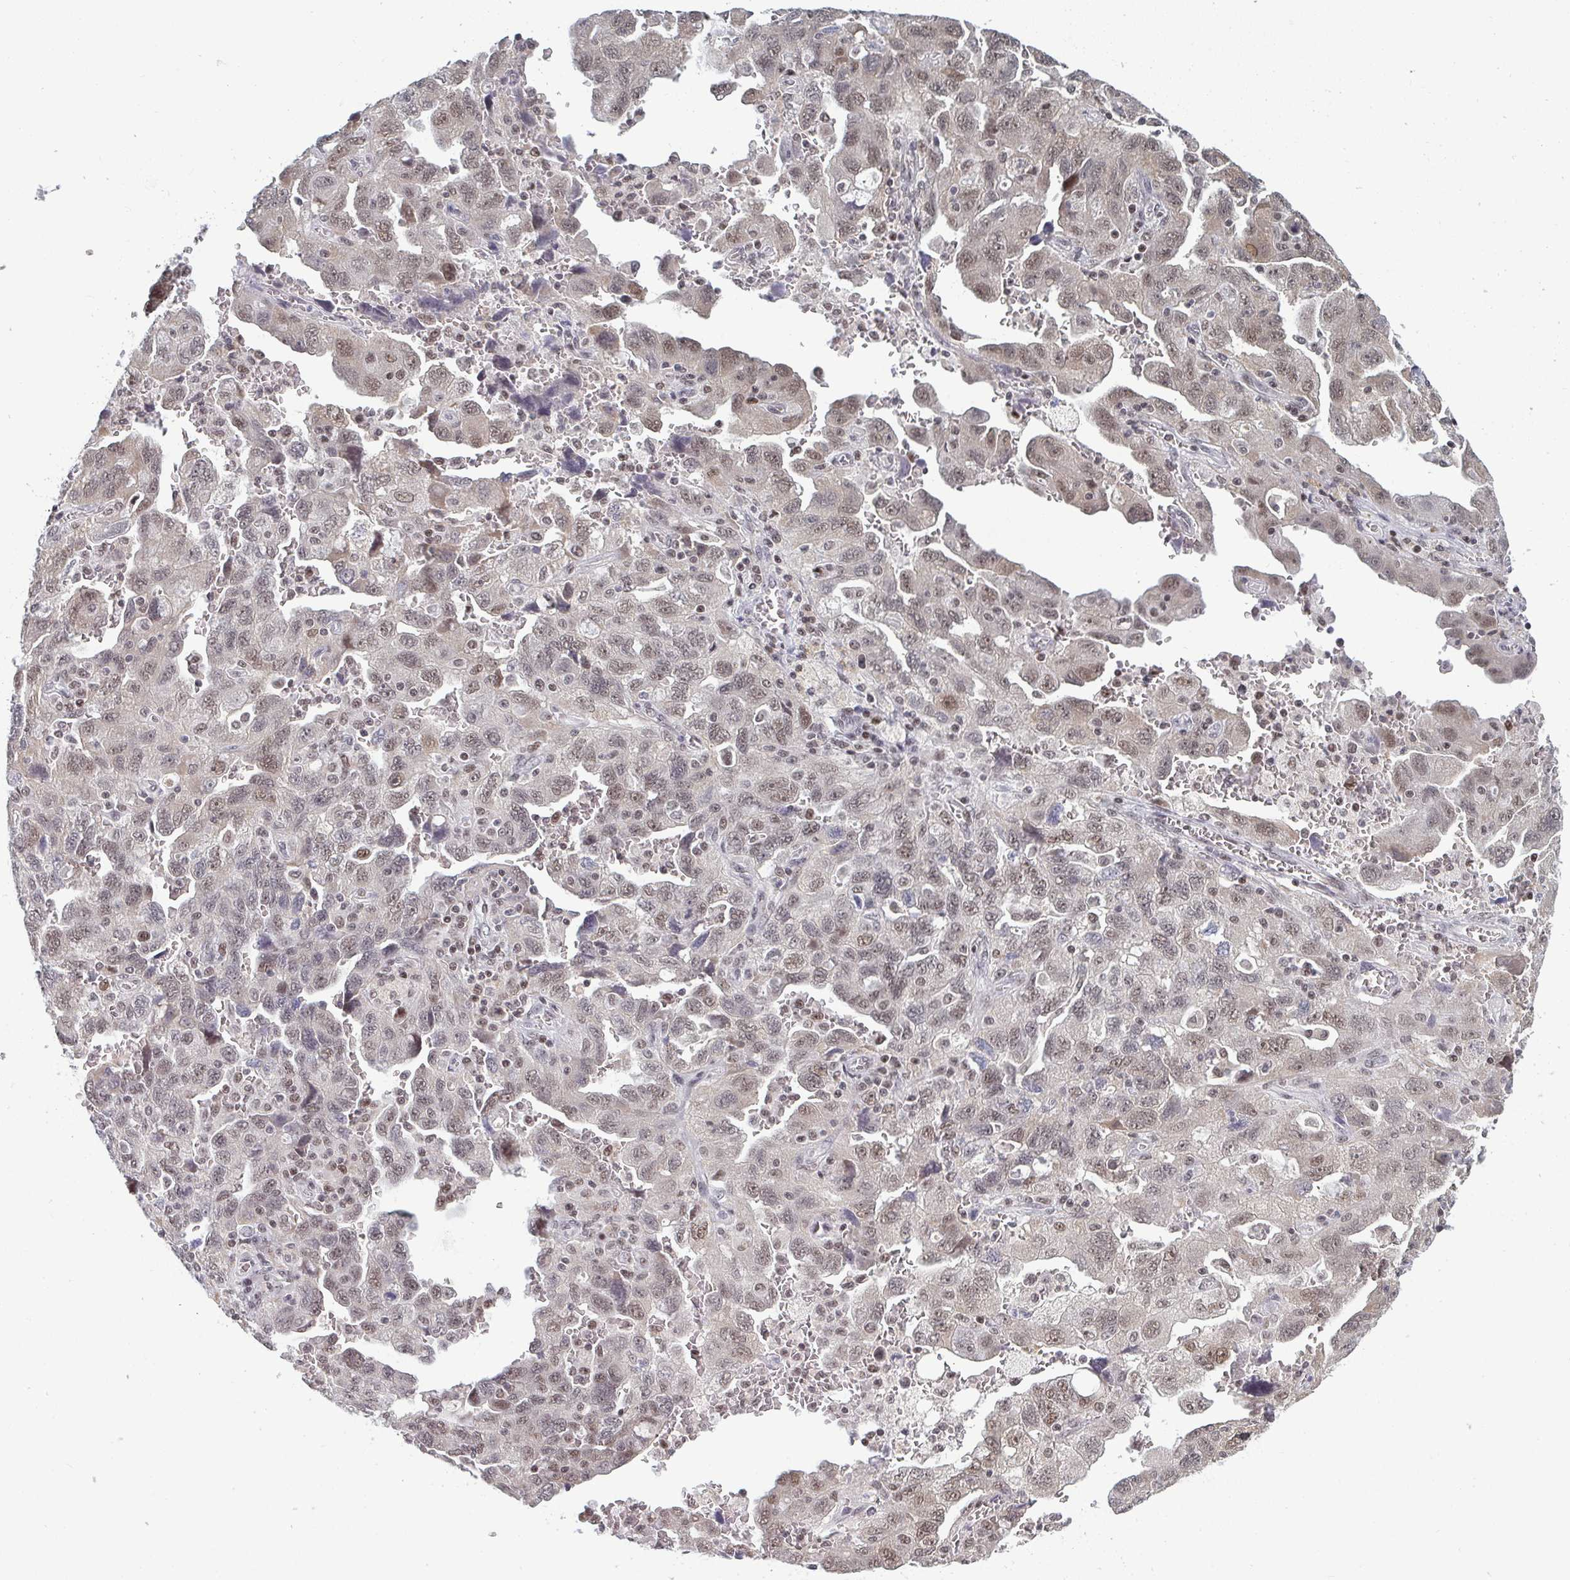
{"staining": {"intensity": "moderate", "quantity": ">75%", "location": "nuclear"}, "tissue": "ovarian cancer", "cell_type": "Tumor cells", "image_type": "cancer", "snomed": [{"axis": "morphology", "description": "Carcinoma, NOS"}, {"axis": "morphology", "description": "Cystadenocarcinoma, serous, NOS"}, {"axis": "topography", "description": "Ovary"}], "caption": "Human ovarian cancer stained with a brown dye demonstrates moderate nuclear positive staining in about >75% of tumor cells.", "gene": "ATF1", "patient": {"sex": "female", "age": 69}}